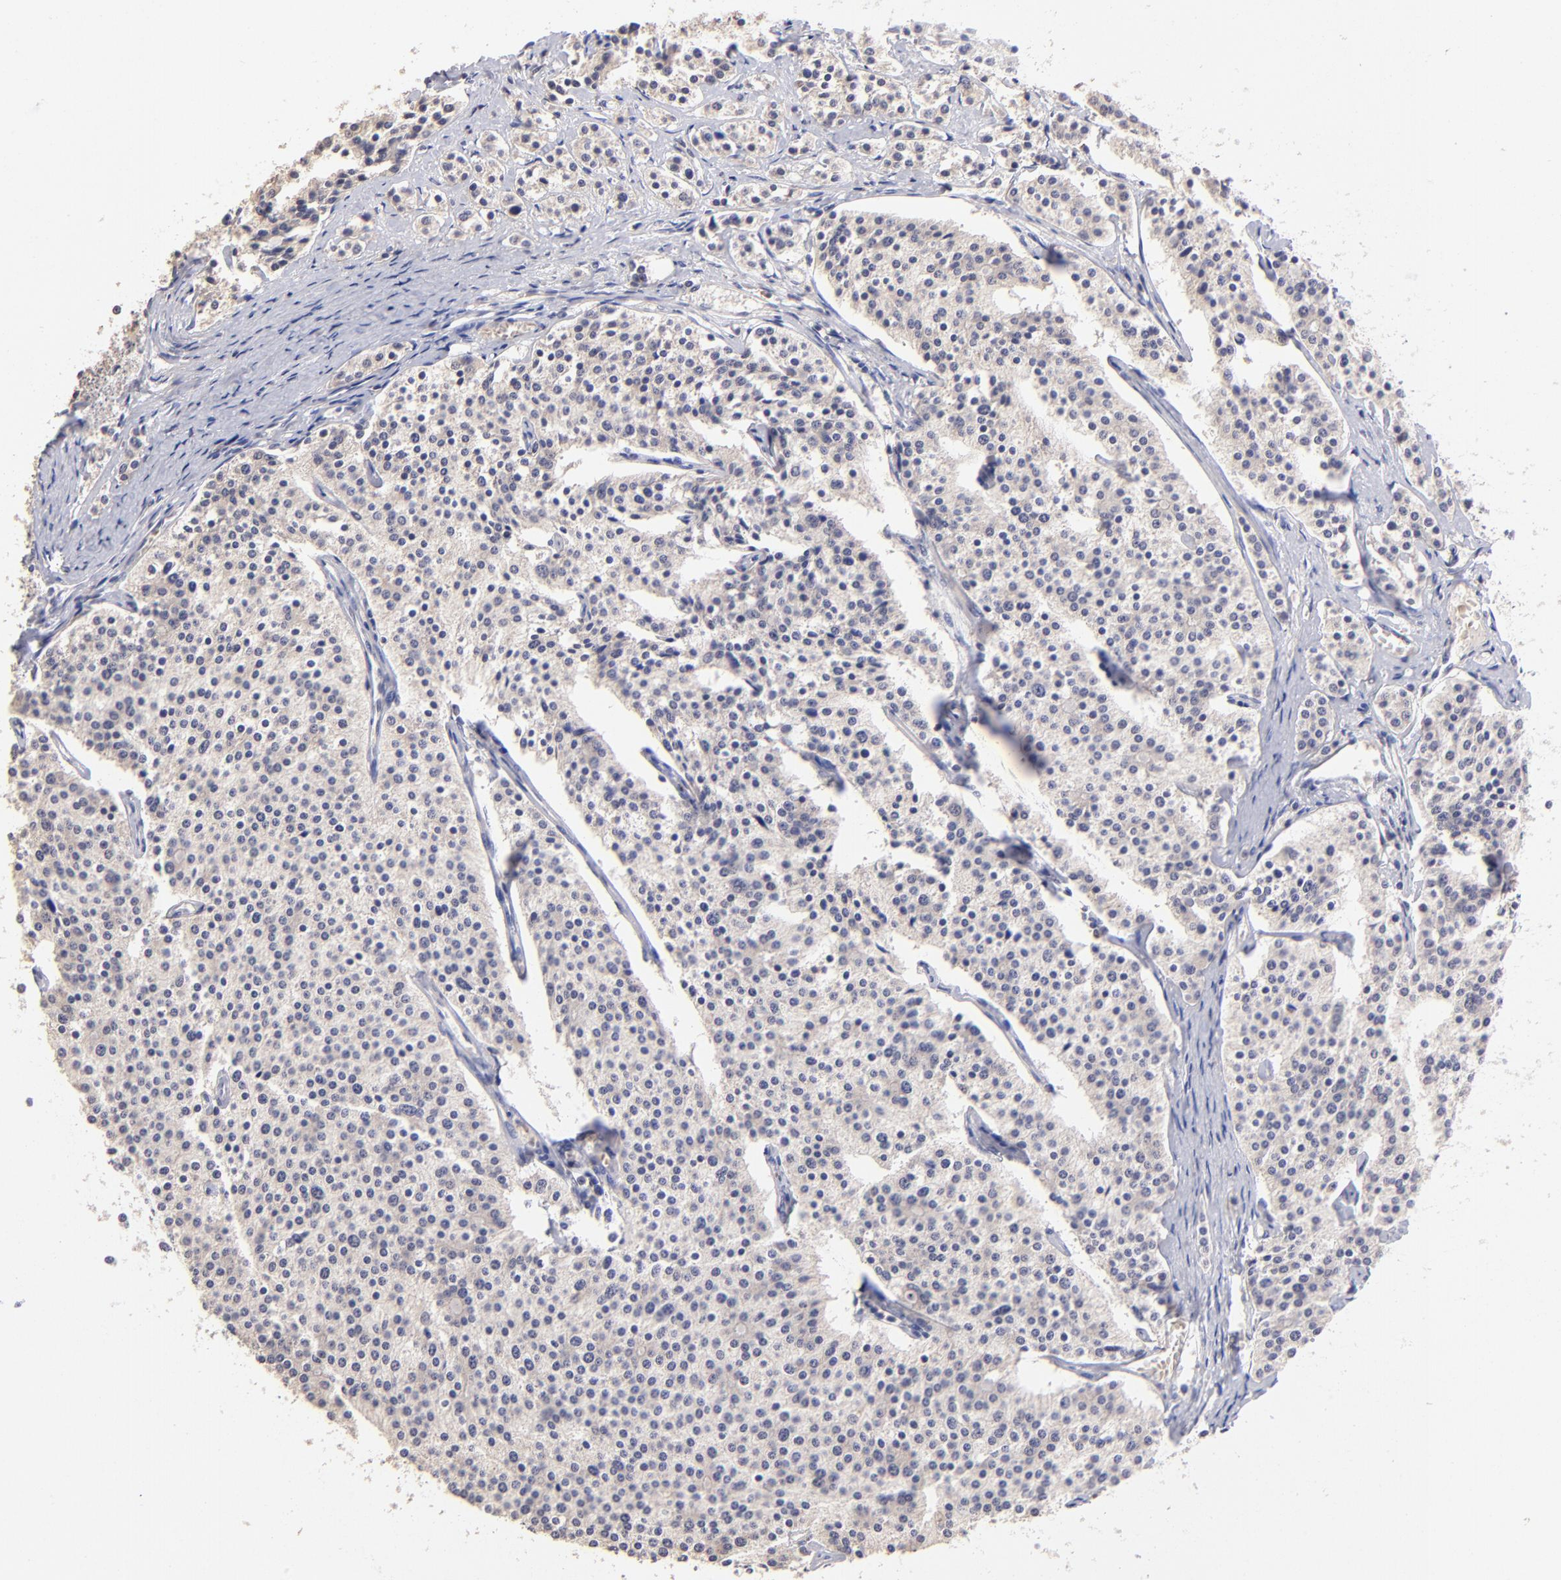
{"staining": {"intensity": "weak", "quantity": ">75%", "location": "cytoplasmic/membranous"}, "tissue": "carcinoid", "cell_type": "Tumor cells", "image_type": "cancer", "snomed": [{"axis": "morphology", "description": "Carcinoid, malignant, NOS"}, {"axis": "topography", "description": "Small intestine"}], "caption": "The histopathology image shows staining of carcinoid (malignant), revealing weak cytoplasmic/membranous protein positivity (brown color) within tumor cells.", "gene": "DNMT1", "patient": {"sex": "male", "age": 63}}